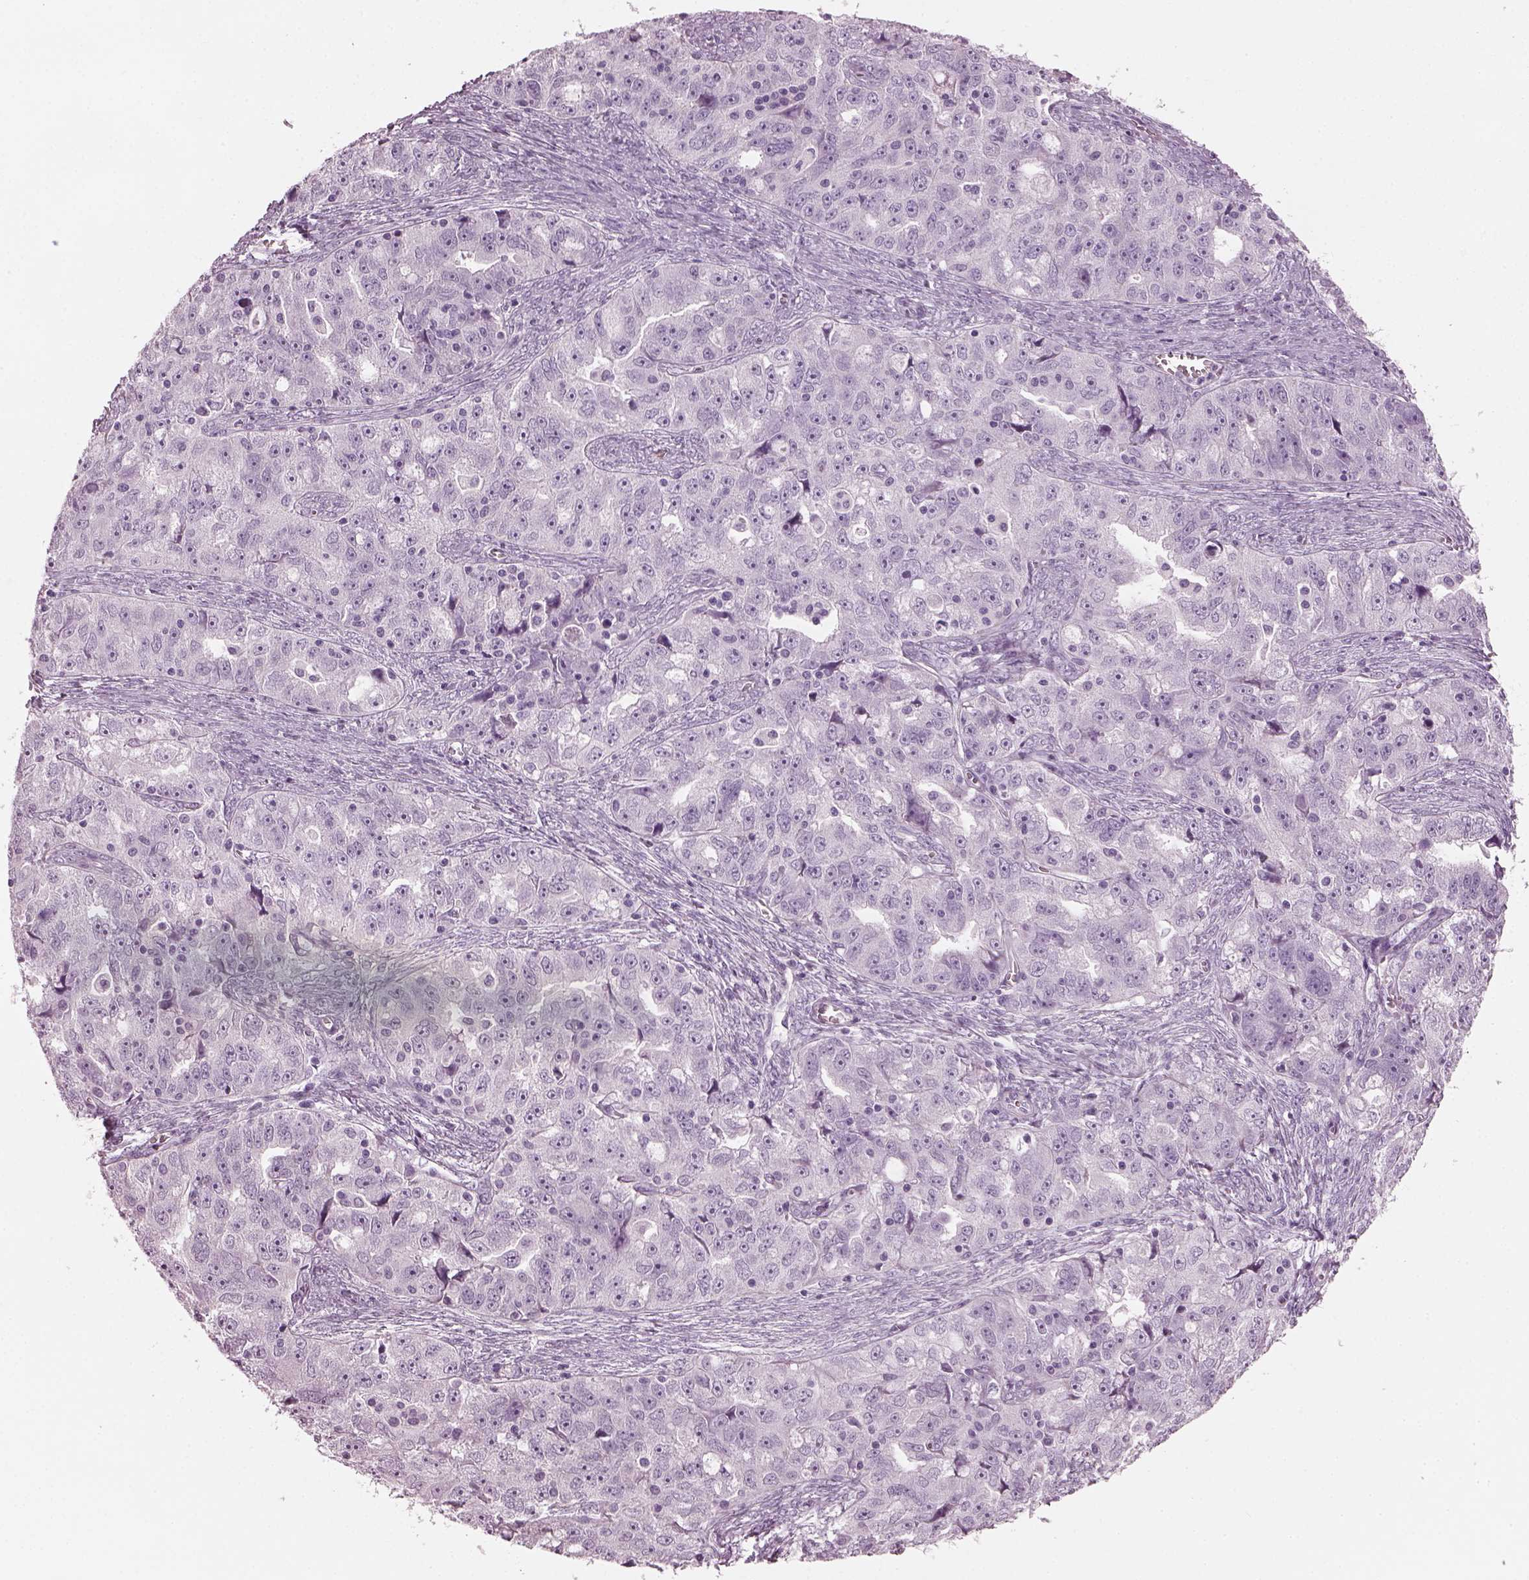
{"staining": {"intensity": "negative", "quantity": "none", "location": "none"}, "tissue": "ovarian cancer", "cell_type": "Tumor cells", "image_type": "cancer", "snomed": [{"axis": "morphology", "description": "Cystadenocarcinoma, serous, NOS"}, {"axis": "topography", "description": "Ovary"}], "caption": "Immunohistochemistry image of neoplastic tissue: serous cystadenocarcinoma (ovarian) stained with DAB displays no significant protein expression in tumor cells.", "gene": "PDC", "patient": {"sex": "female", "age": 51}}